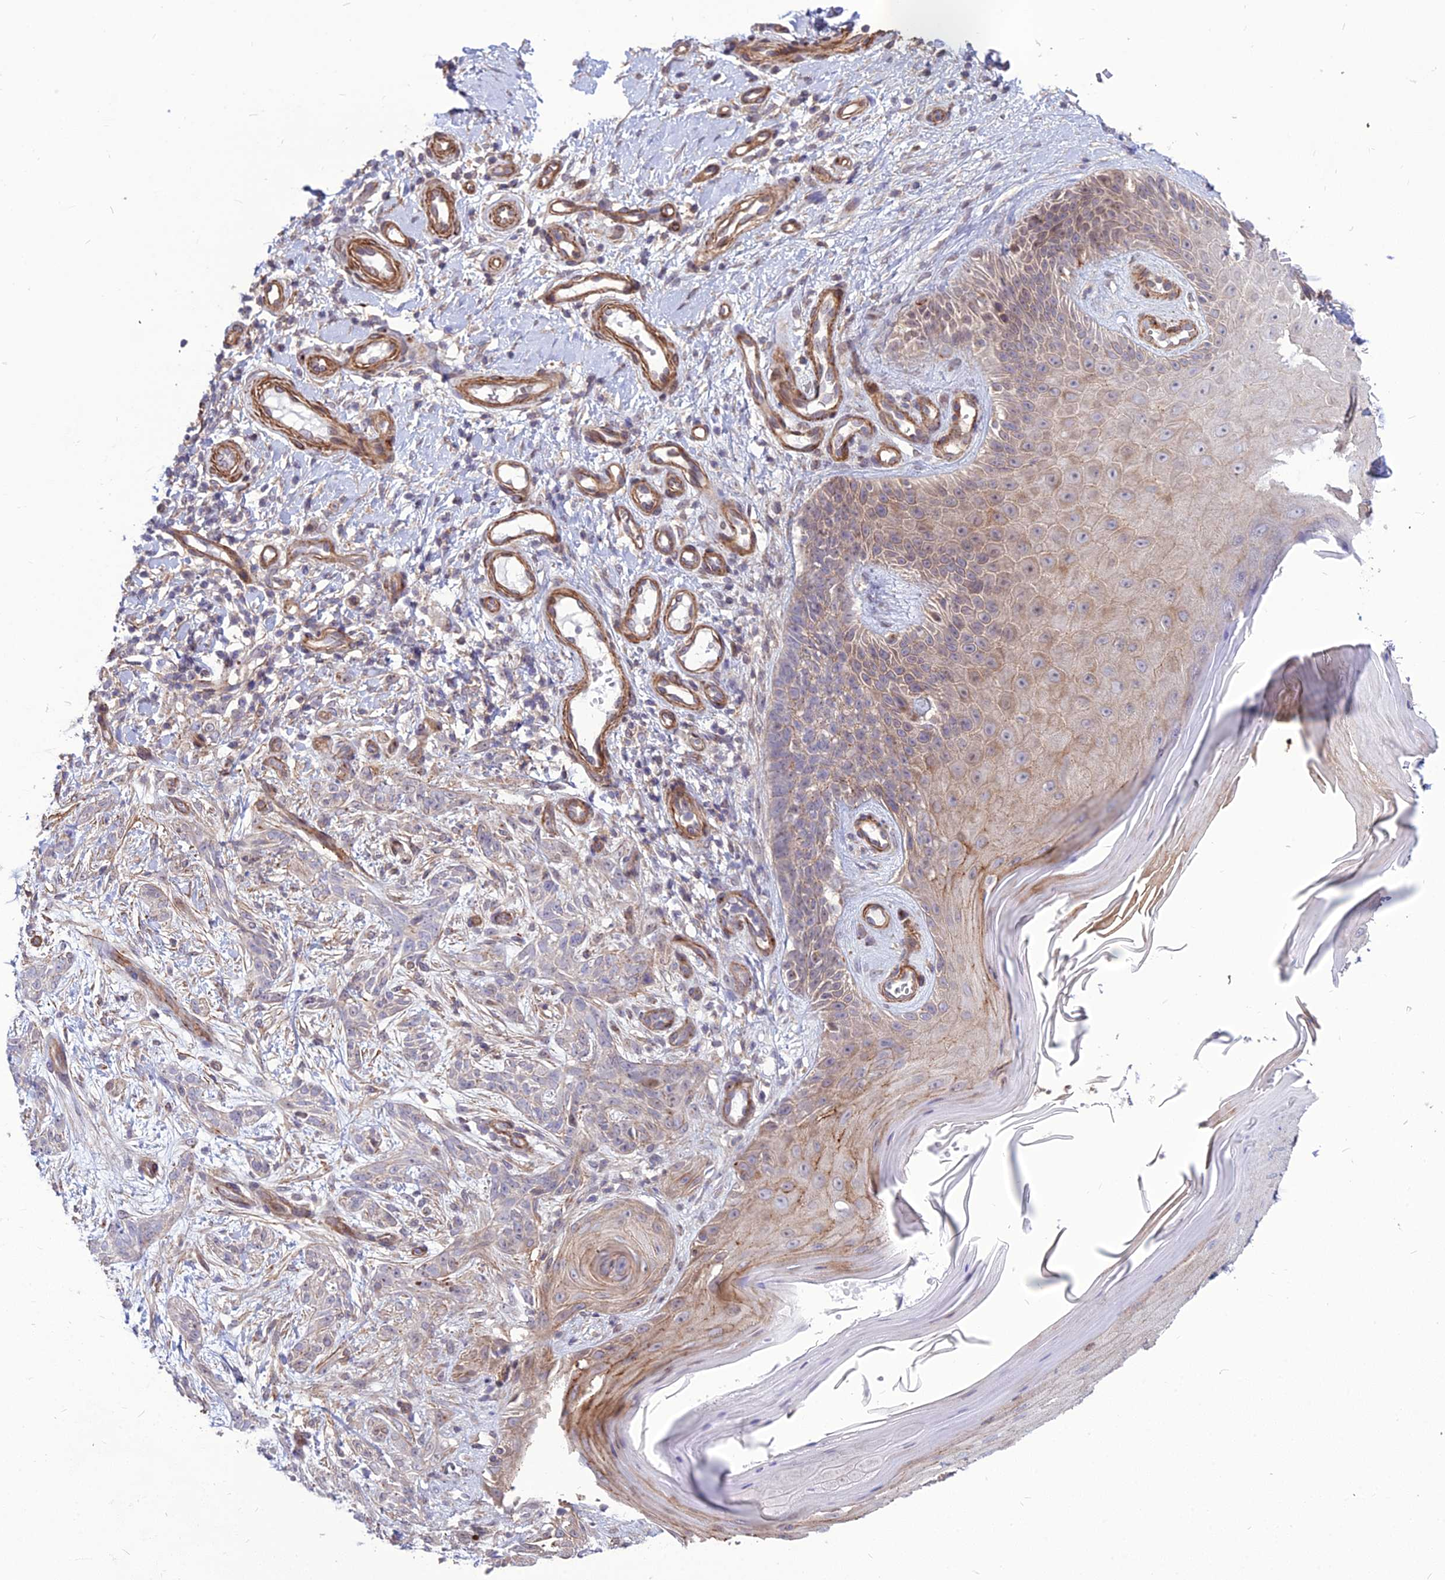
{"staining": {"intensity": "negative", "quantity": "none", "location": "none"}, "tissue": "skin cancer", "cell_type": "Tumor cells", "image_type": "cancer", "snomed": [{"axis": "morphology", "description": "Basal cell carcinoma"}, {"axis": "topography", "description": "Skin"}], "caption": "Tumor cells show no significant positivity in basal cell carcinoma (skin).", "gene": "TSPYL2", "patient": {"sex": "female", "age": 82}}